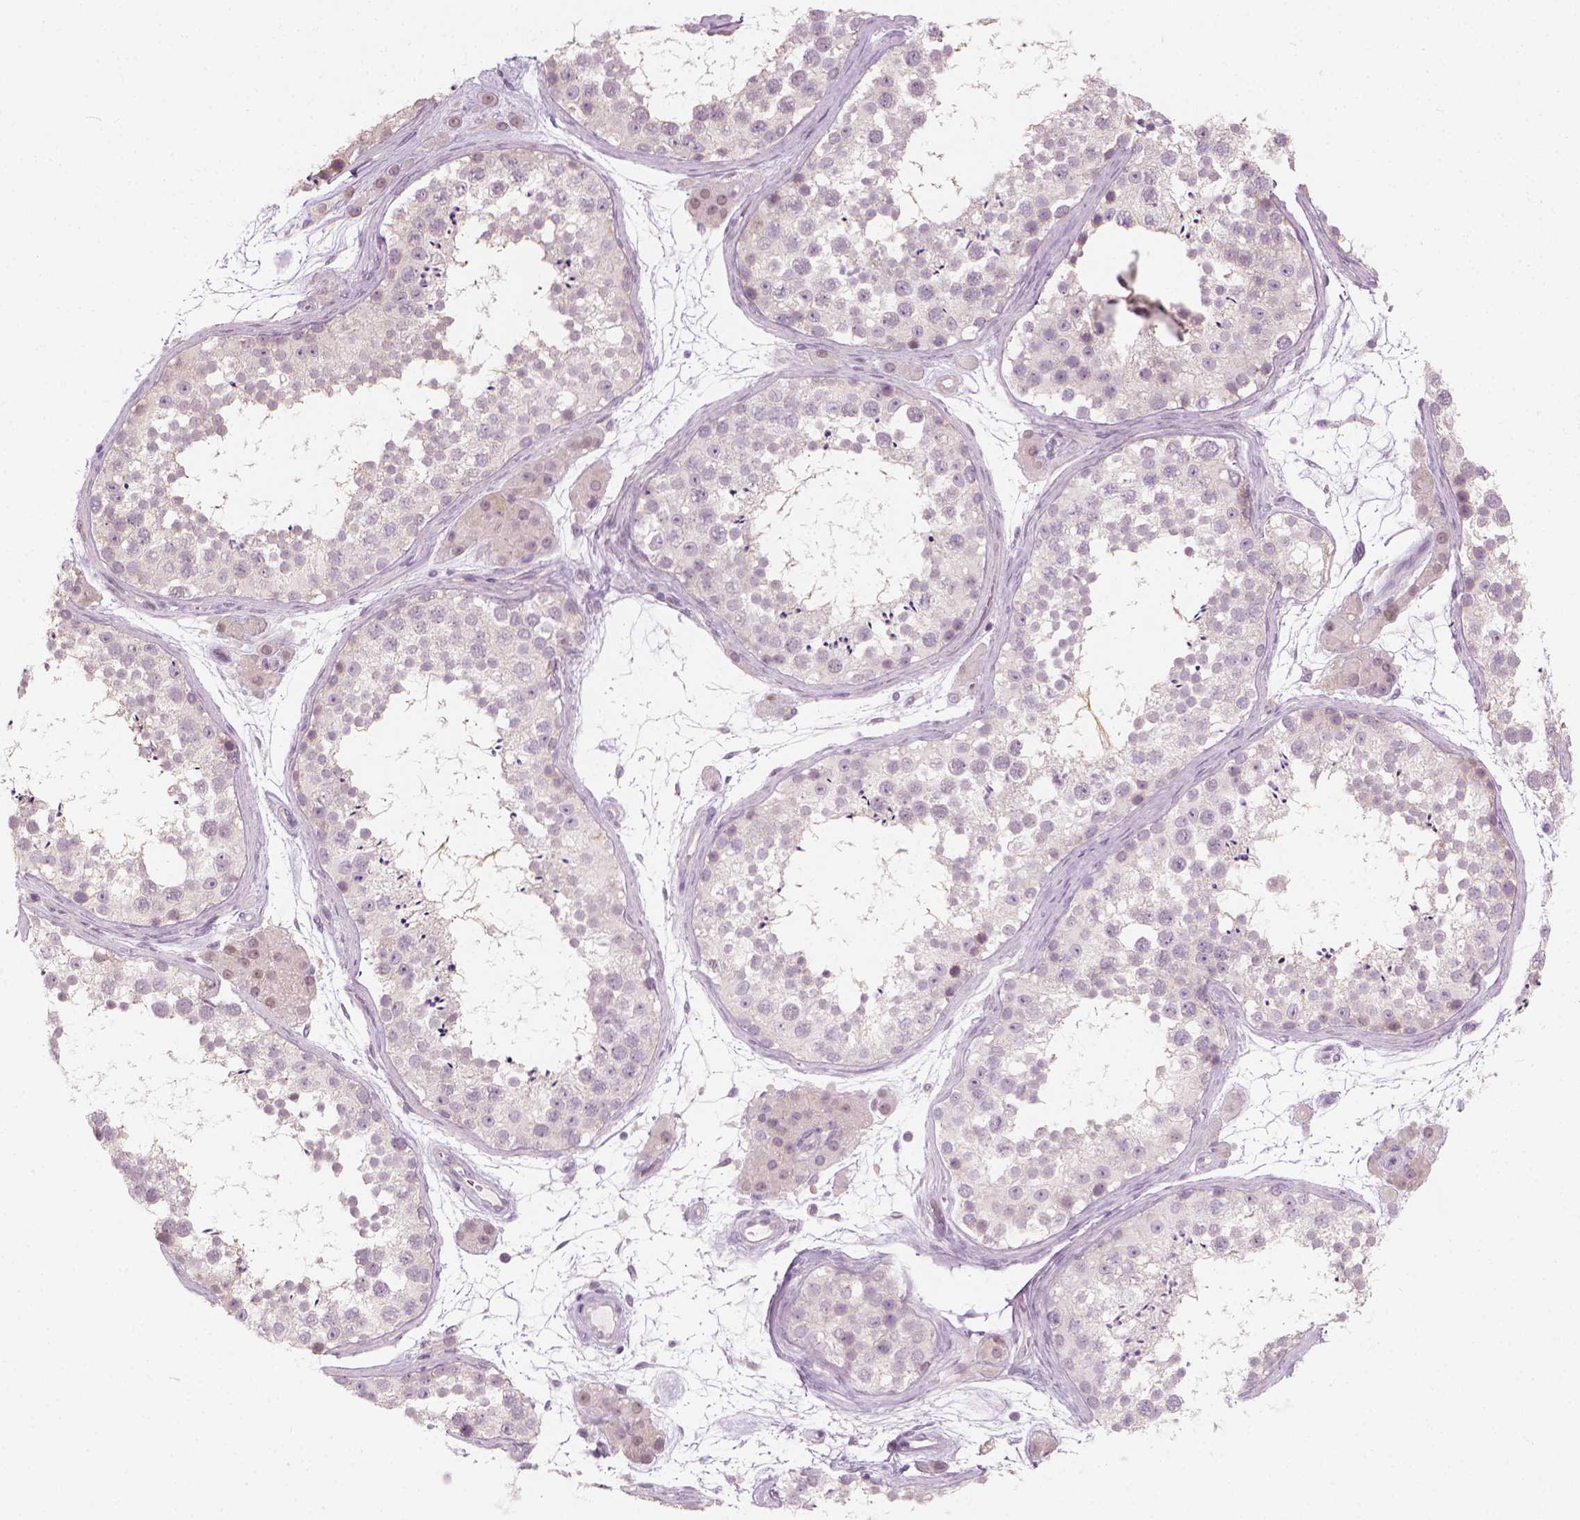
{"staining": {"intensity": "negative", "quantity": "none", "location": "none"}, "tissue": "testis", "cell_type": "Cells in seminiferous ducts", "image_type": "normal", "snomed": [{"axis": "morphology", "description": "Normal tissue, NOS"}, {"axis": "topography", "description": "Testis"}], "caption": "There is no significant expression in cells in seminiferous ducts of testis. (Immunohistochemistry, brightfield microscopy, high magnification).", "gene": "CFAP126", "patient": {"sex": "male", "age": 41}}